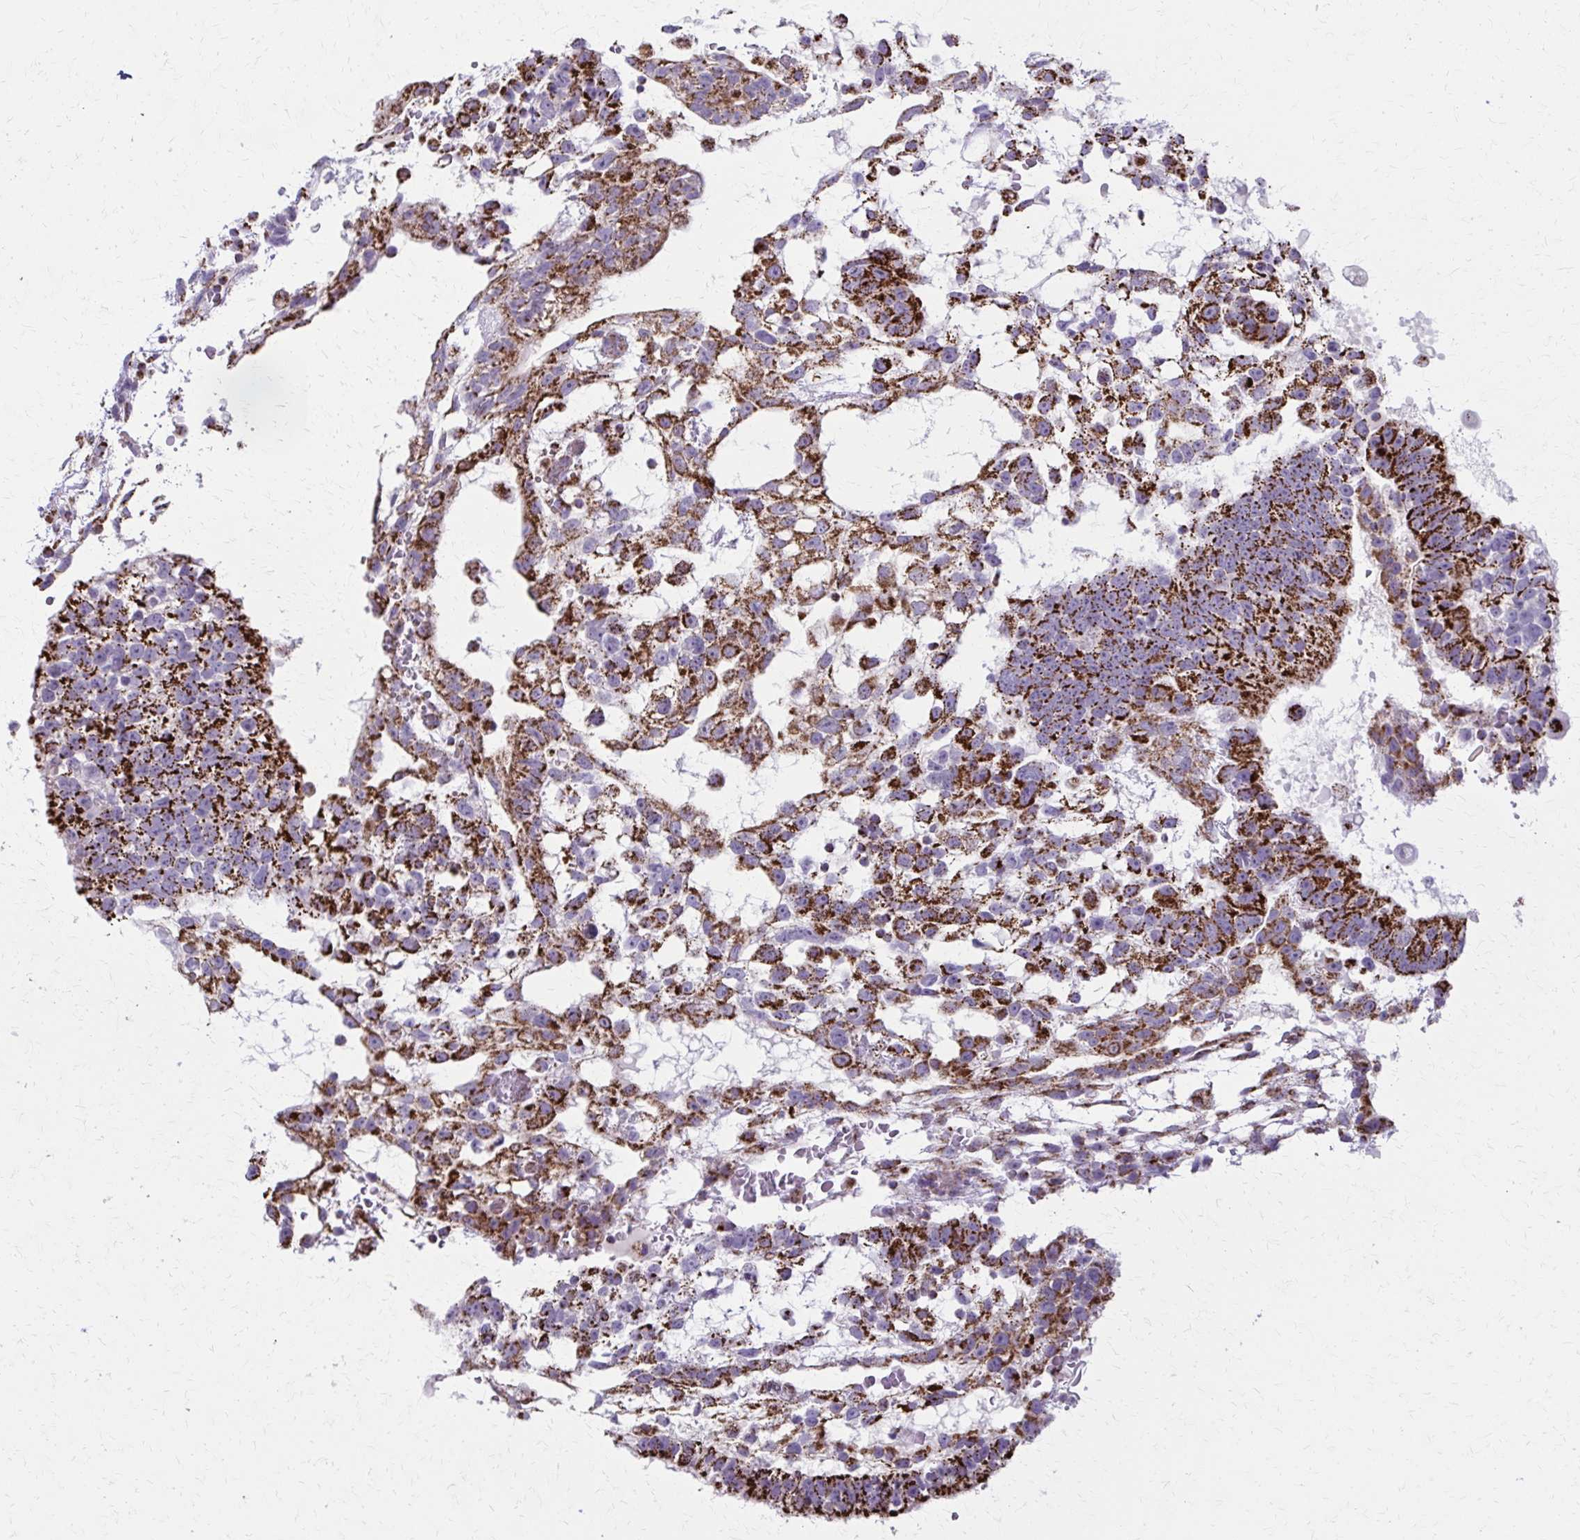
{"staining": {"intensity": "strong", "quantity": ">75%", "location": "cytoplasmic/membranous"}, "tissue": "testis cancer", "cell_type": "Tumor cells", "image_type": "cancer", "snomed": [{"axis": "morphology", "description": "Normal tissue, NOS"}, {"axis": "morphology", "description": "Carcinoma, Embryonal, NOS"}, {"axis": "topography", "description": "Testis"}], "caption": "Immunohistochemical staining of human embryonal carcinoma (testis) demonstrates strong cytoplasmic/membranous protein staining in approximately >75% of tumor cells.", "gene": "TVP23A", "patient": {"sex": "male", "age": 32}}